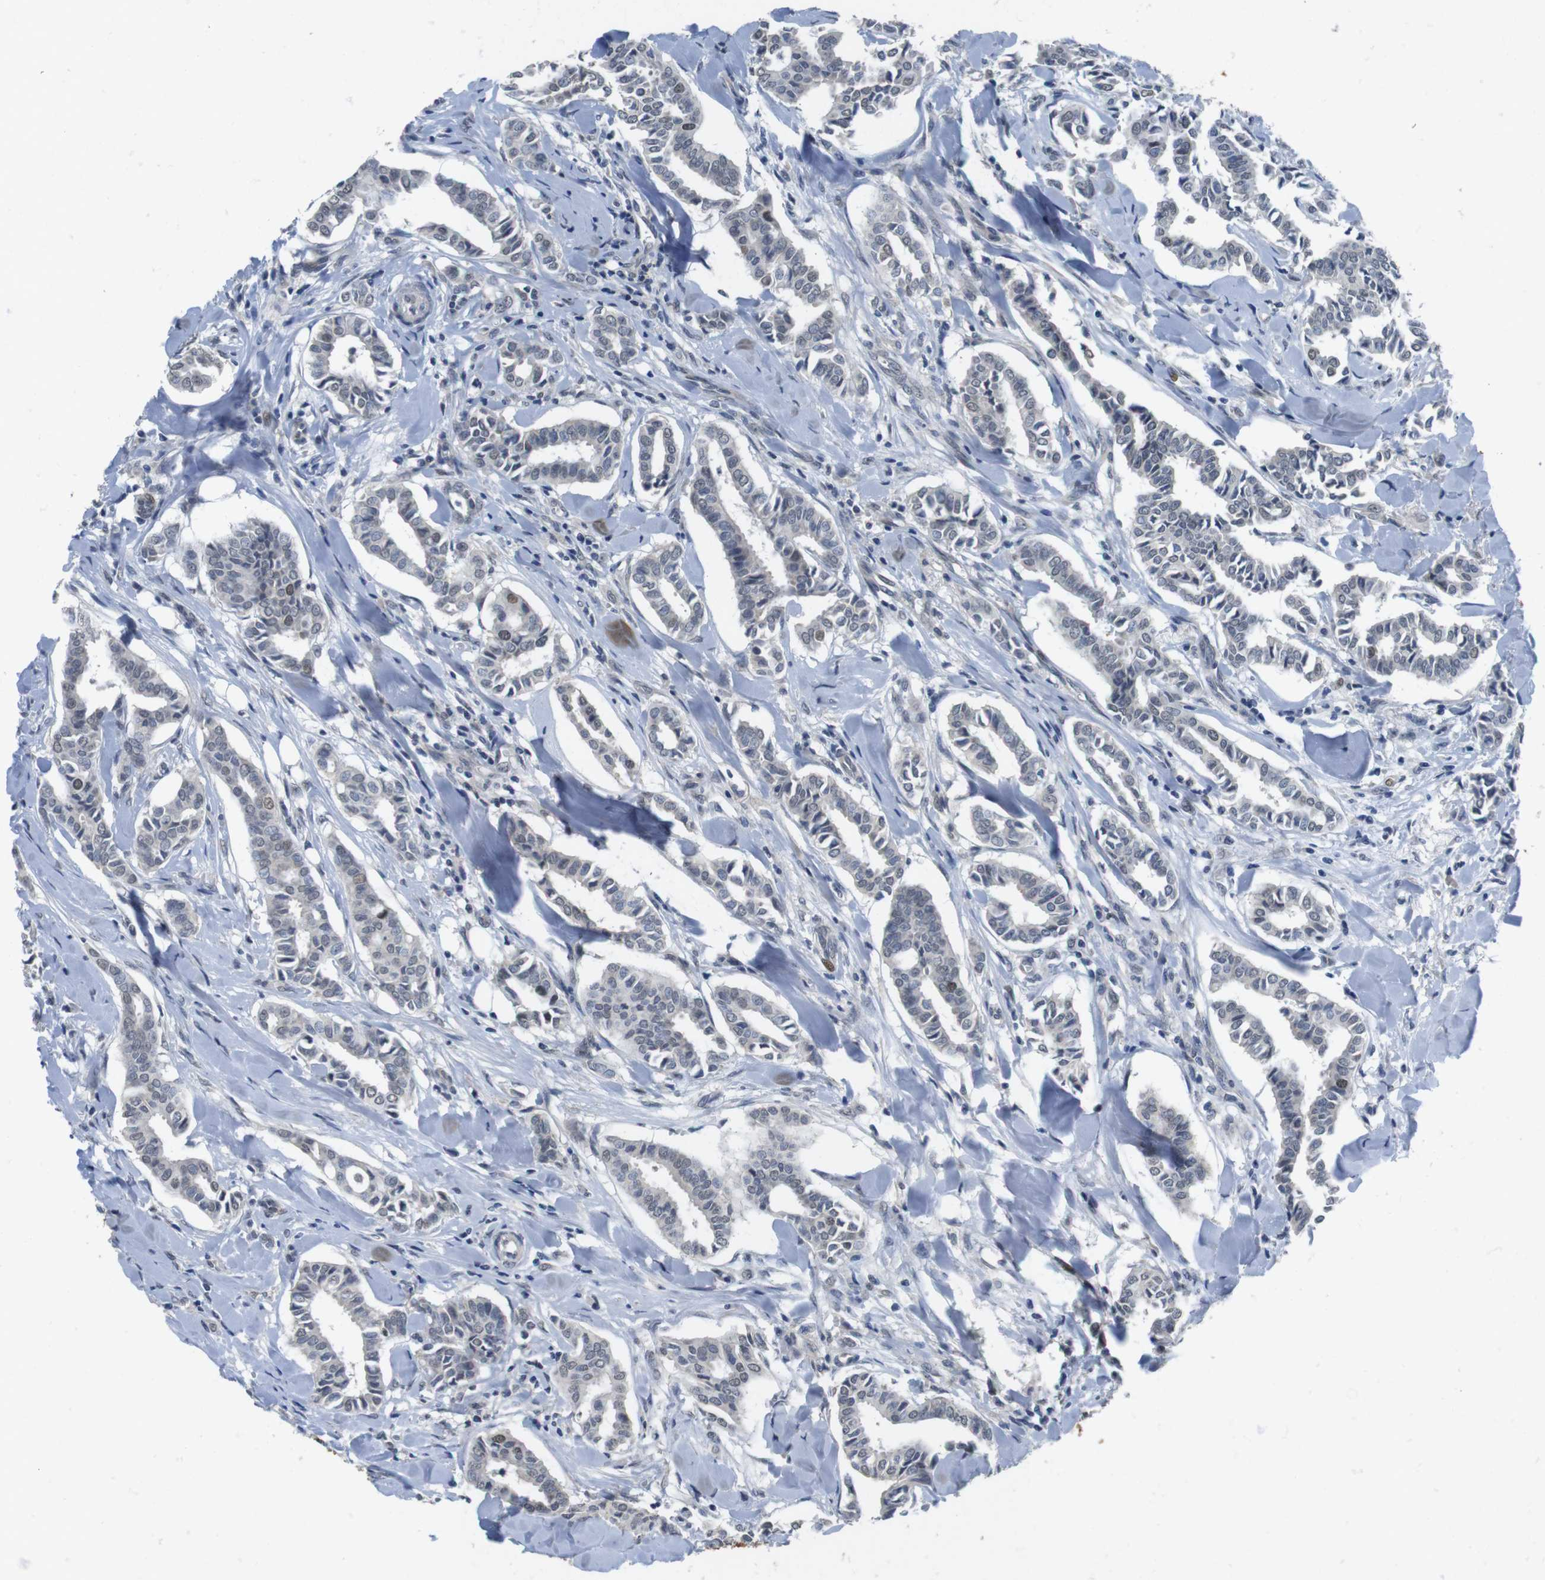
{"staining": {"intensity": "moderate", "quantity": "<25%", "location": "nuclear"}, "tissue": "head and neck cancer", "cell_type": "Tumor cells", "image_type": "cancer", "snomed": [{"axis": "morphology", "description": "Adenocarcinoma, NOS"}, {"axis": "topography", "description": "Salivary gland"}, {"axis": "topography", "description": "Head-Neck"}], "caption": "IHC photomicrograph of neoplastic tissue: human adenocarcinoma (head and neck) stained using IHC shows low levels of moderate protein expression localized specifically in the nuclear of tumor cells, appearing as a nuclear brown color.", "gene": "SKP2", "patient": {"sex": "female", "age": 59}}